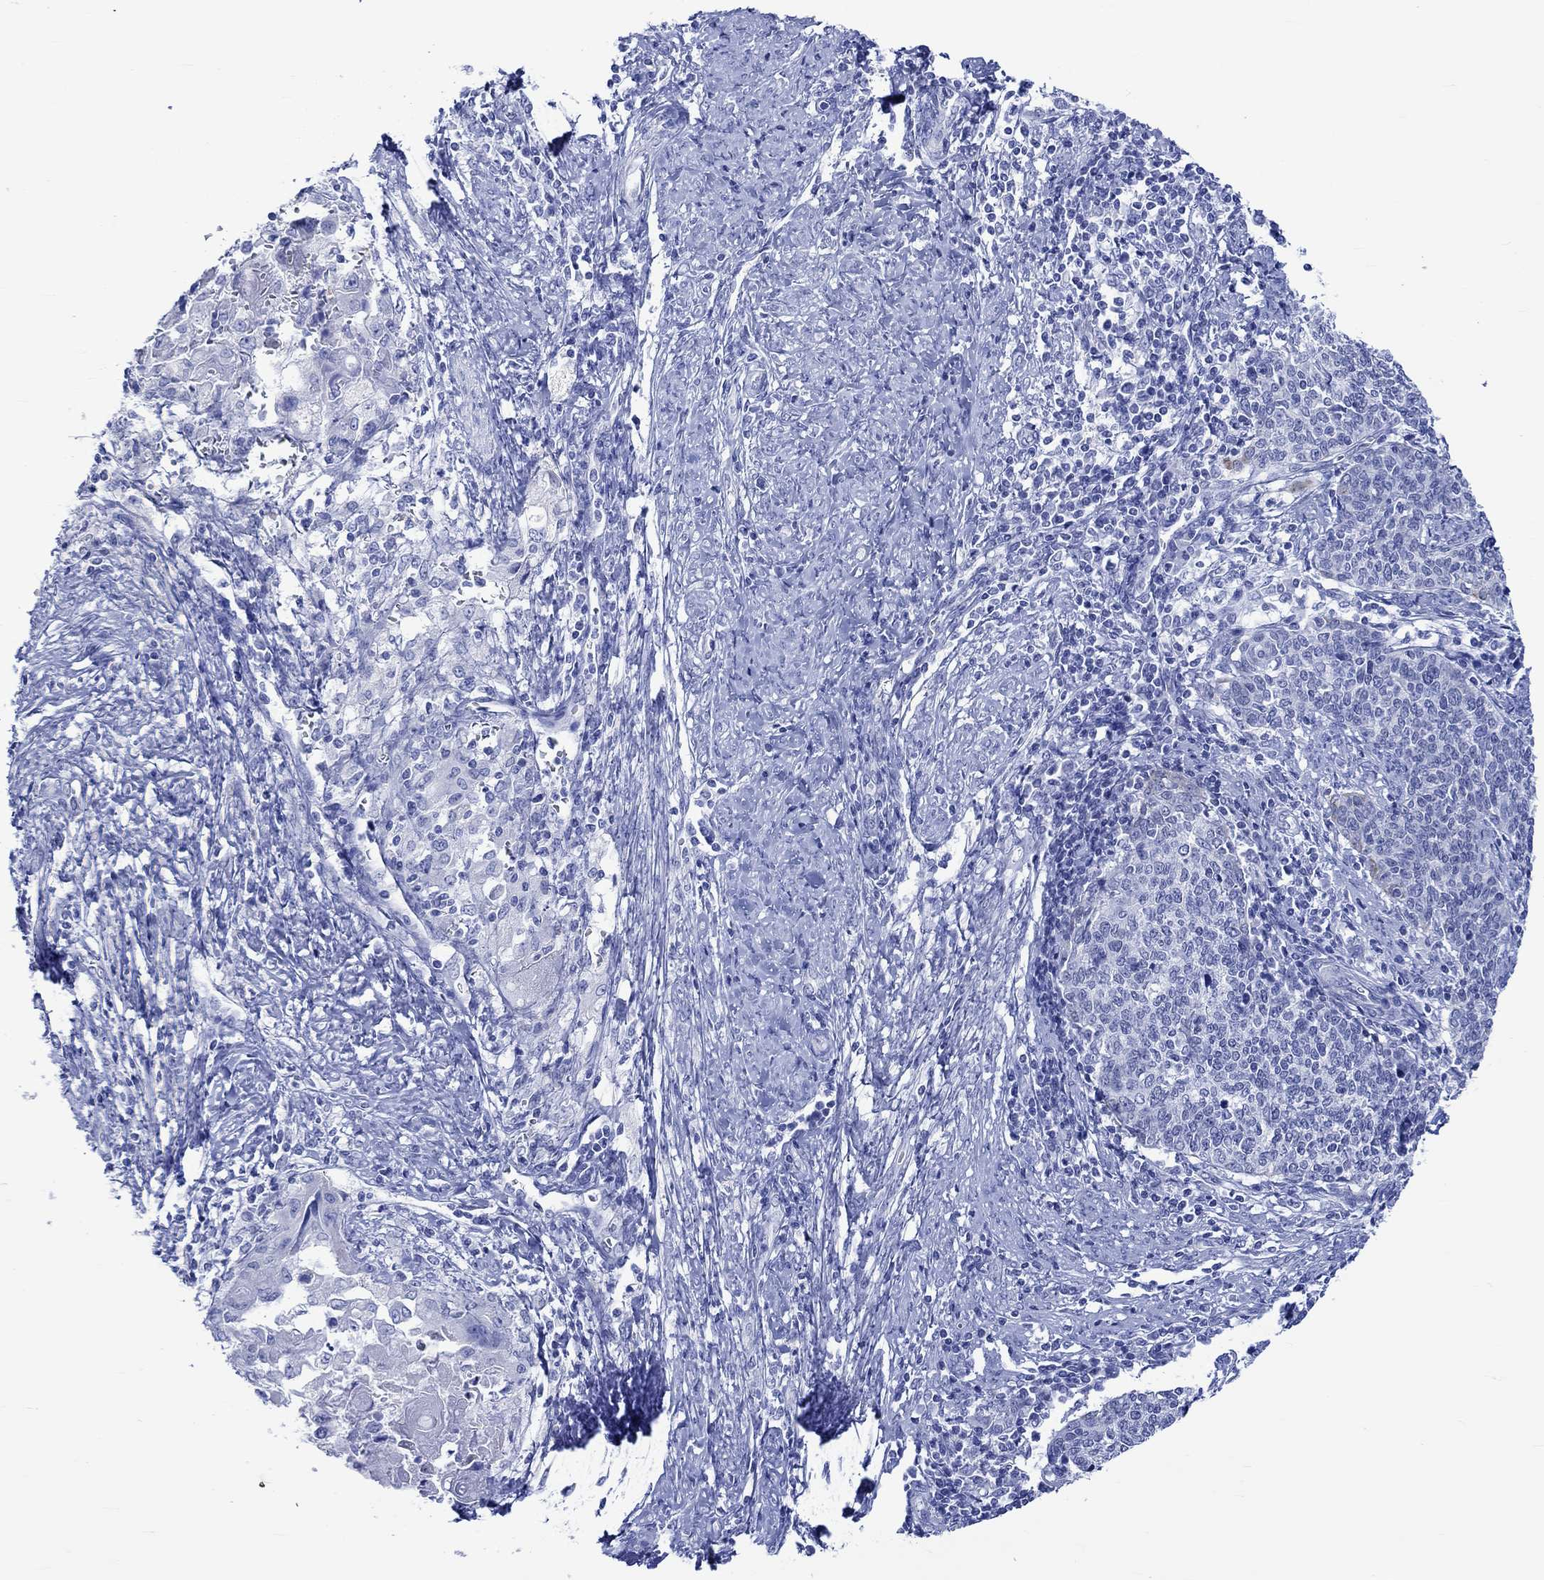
{"staining": {"intensity": "negative", "quantity": "none", "location": "none"}, "tissue": "cervical cancer", "cell_type": "Tumor cells", "image_type": "cancer", "snomed": [{"axis": "morphology", "description": "Squamous cell carcinoma, NOS"}, {"axis": "topography", "description": "Cervix"}], "caption": "High magnification brightfield microscopy of squamous cell carcinoma (cervical) stained with DAB (brown) and counterstained with hematoxylin (blue): tumor cells show no significant staining.", "gene": "KLHL33", "patient": {"sex": "female", "age": 39}}